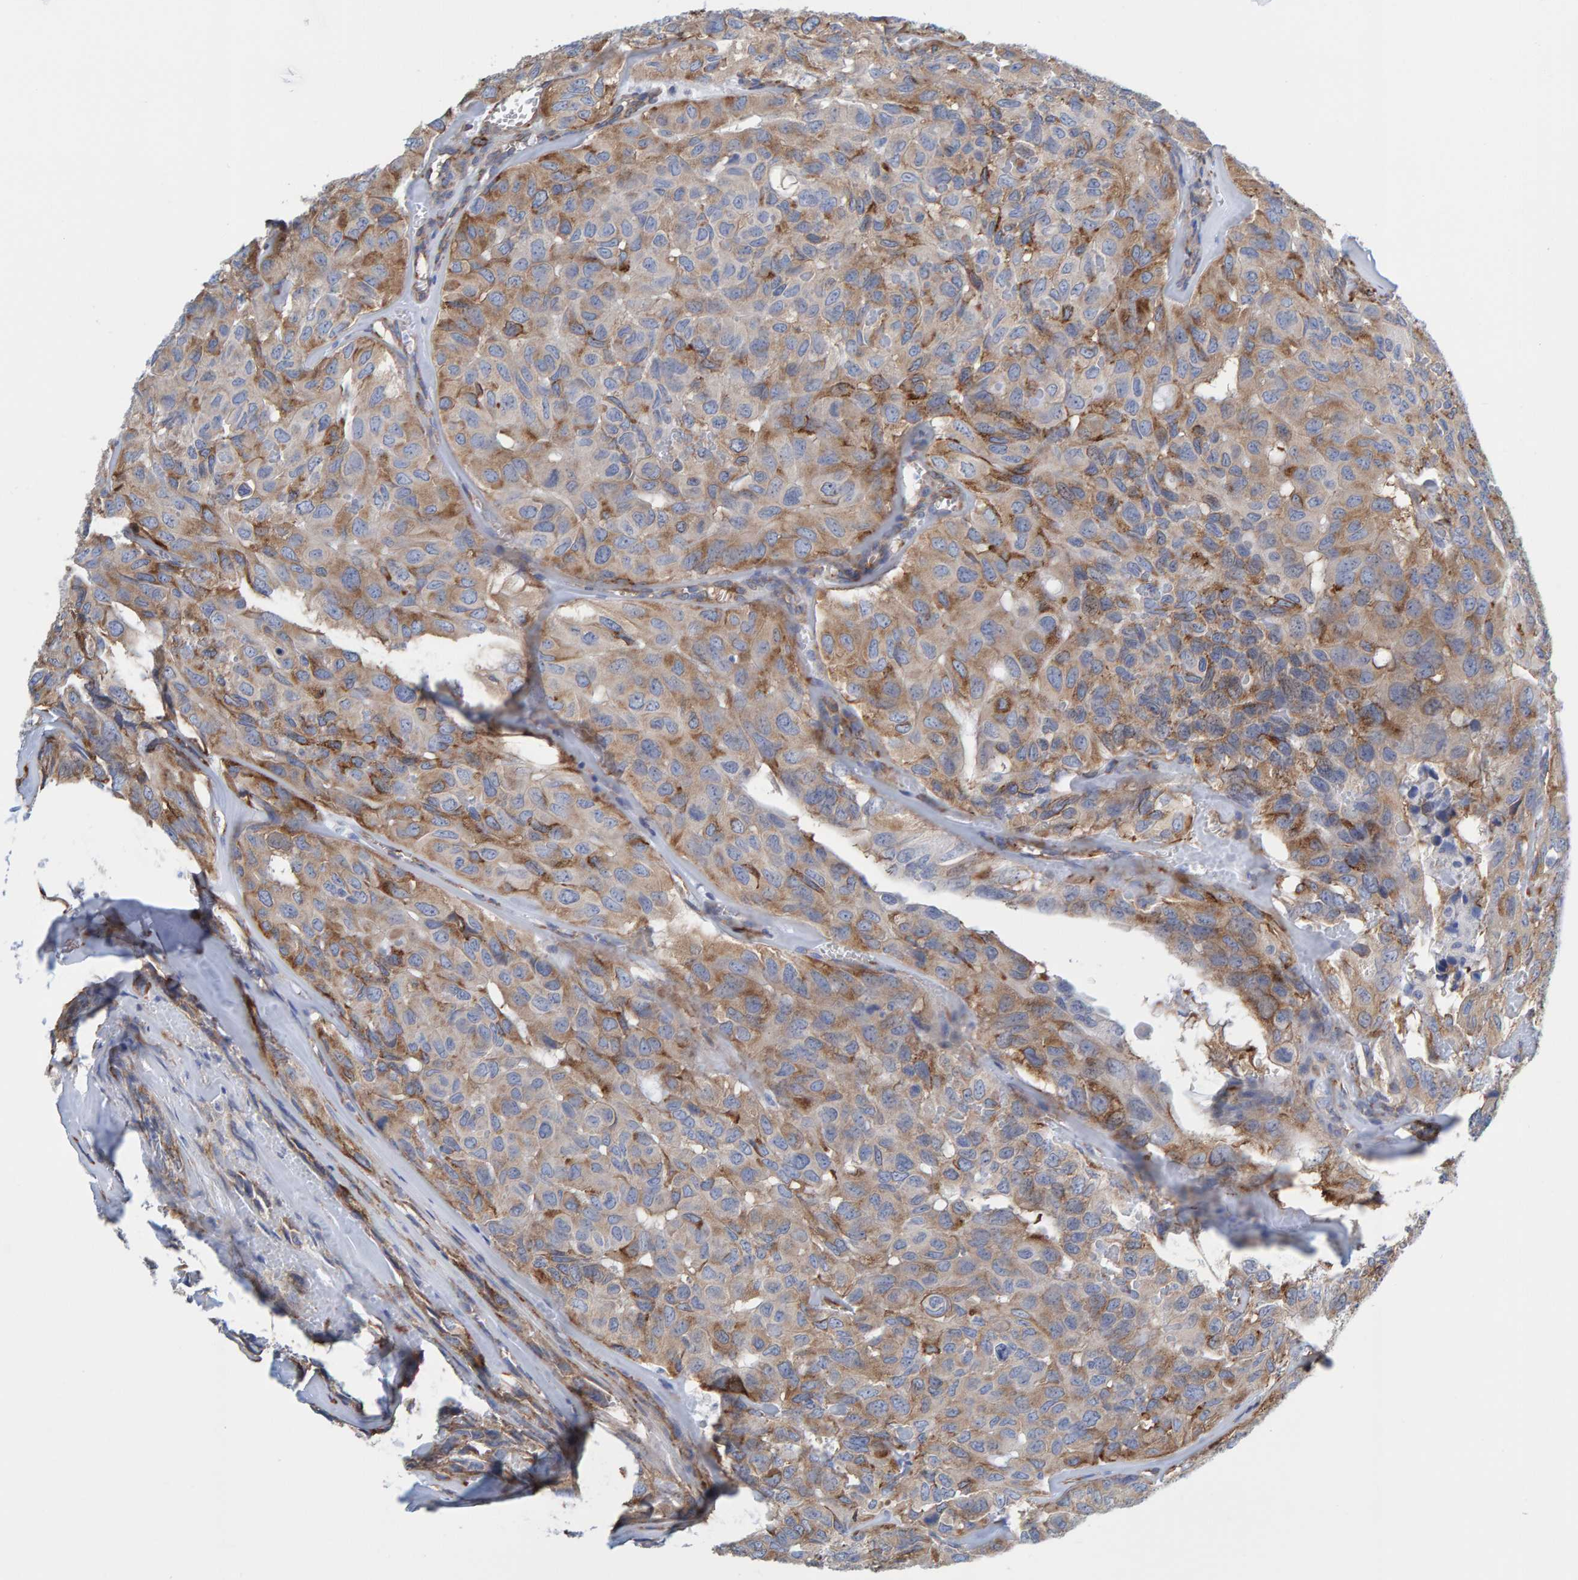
{"staining": {"intensity": "moderate", "quantity": ">75%", "location": "cytoplasmic/membranous"}, "tissue": "head and neck cancer", "cell_type": "Tumor cells", "image_type": "cancer", "snomed": [{"axis": "morphology", "description": "Adenocarcinoma, NOS"}, {"axis": "topography", "description": "Salivary gland, NOS"}, {"axis": "topography", "description": "Head-Neck"}], "caption": "Head and neck cancer tissue demonstrates moderate cytoplasmic/membranous positivity in about >75% of tumor cells, visualized by immunohistochemistry.", "gene": "MAP1B", "patient": {"sex": "female", "age": 76}}